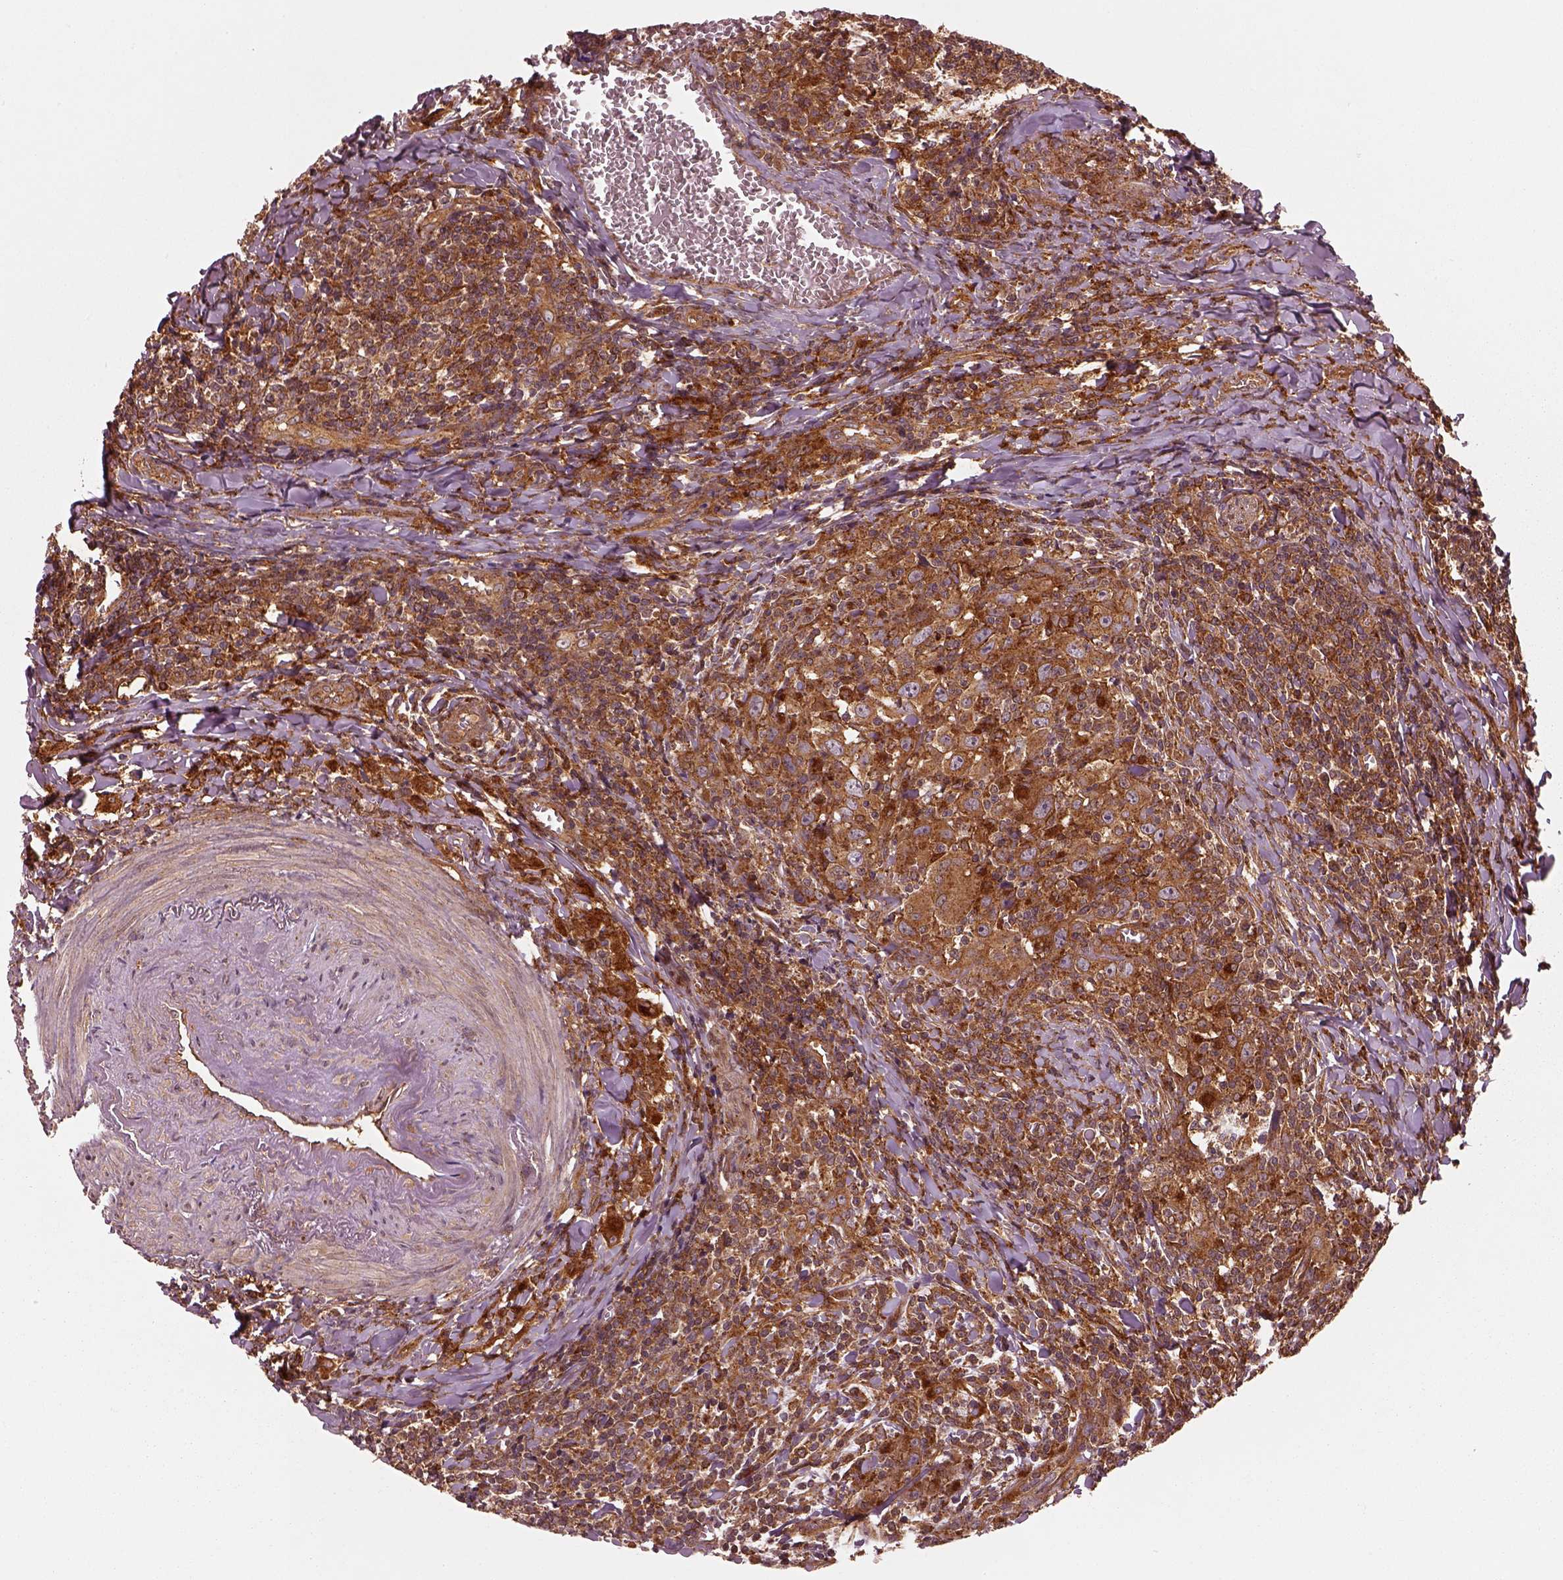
{"staining": {"intensity": "strong", "quantity": ">75%", "location": "cytoplasmic/membranous"}, "tissue": "head and neck cancer", "cell_type": "Tumor cells", "image_type": "cancer", "snomed": [{"axis": "morphology", "description": "Squamous cell carcinoma, NOS"}, {"axis": "topography", "description": "Head-Neck"}], "caption": "Protein positivity by IHC shows strong cytoplasmic/membranous staining in about >75% of tumor cells in head and neck cancer.", "gene": "WASHC2A", "patient": {"sex": "female", "age": 95}}